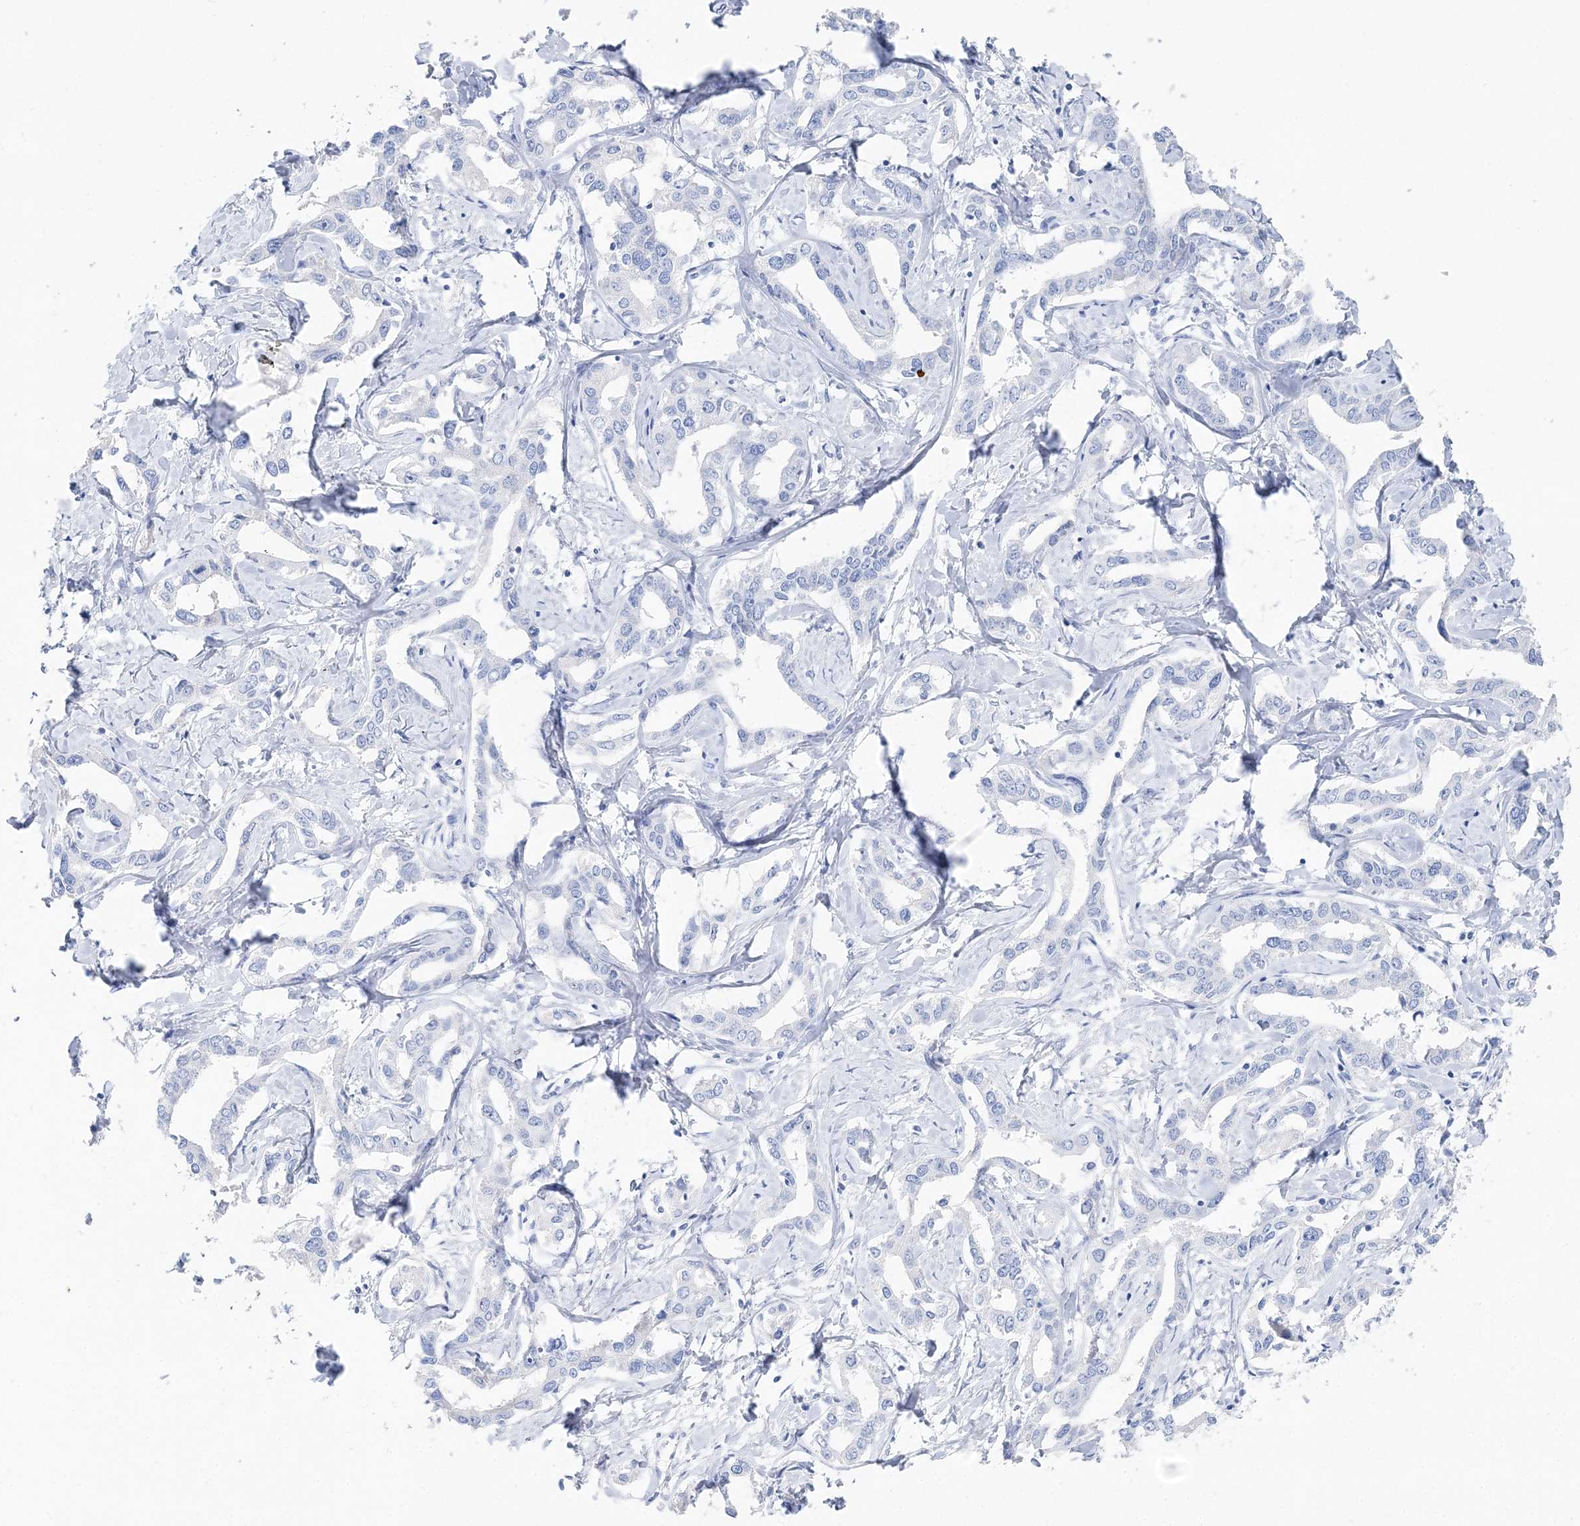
{"staining": {"intensity": "negative", "quantity": "none", "location": "none"}, "tissue": "liver cancer", "cell_type": "Tumor cells", "image_type": "cancer", "snomed": [{"axis": "morphology", "description": "Cholangiocarcinoma"}, {"axis": "topography", "description": "Liver"}], "caption": "The micrograph reveals no staining of tumor cells in liver cancer.", "gene": "TSPYL6", "patient": {"sex": "male", "age": 59}}